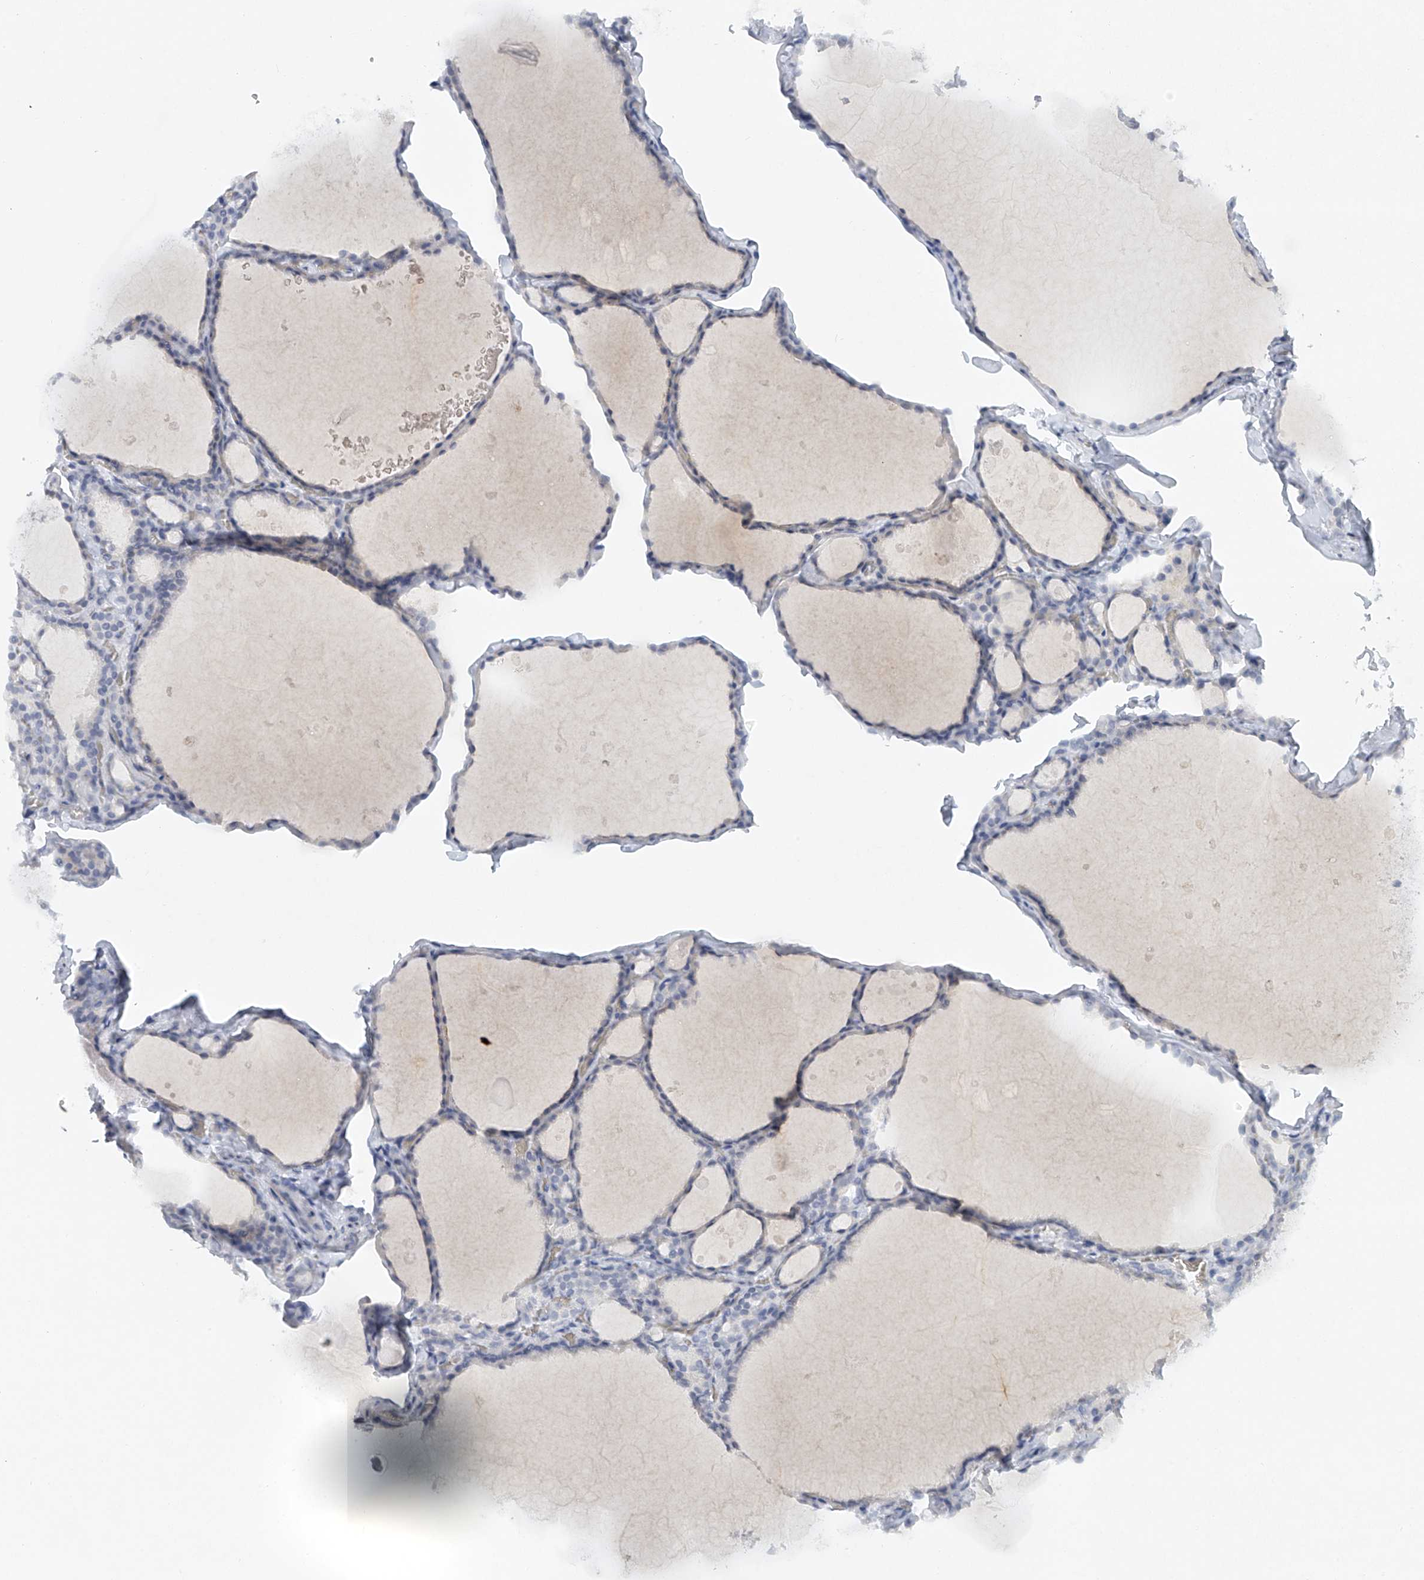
{"staining": {"intensity": "negative", "quantity": "none", "location": "none"}, "tissue": "thyroid gland", "cell_type": "Glandular cells", "image_type": "normal", "snomed": [{"axis": "morphology", "description": "Normal tissue, NOS"}, {"axis": "topography", "description": "Thyroid gland"}], "caption": "High magnification brightfield microscopy of benign thyroid gland stained with DAB (brown) and counterstained with hematoxylin (blue): glandular cells show no significant expression.", "gene": "FAT2", "patient": {"sex": "male", "age": 56}}